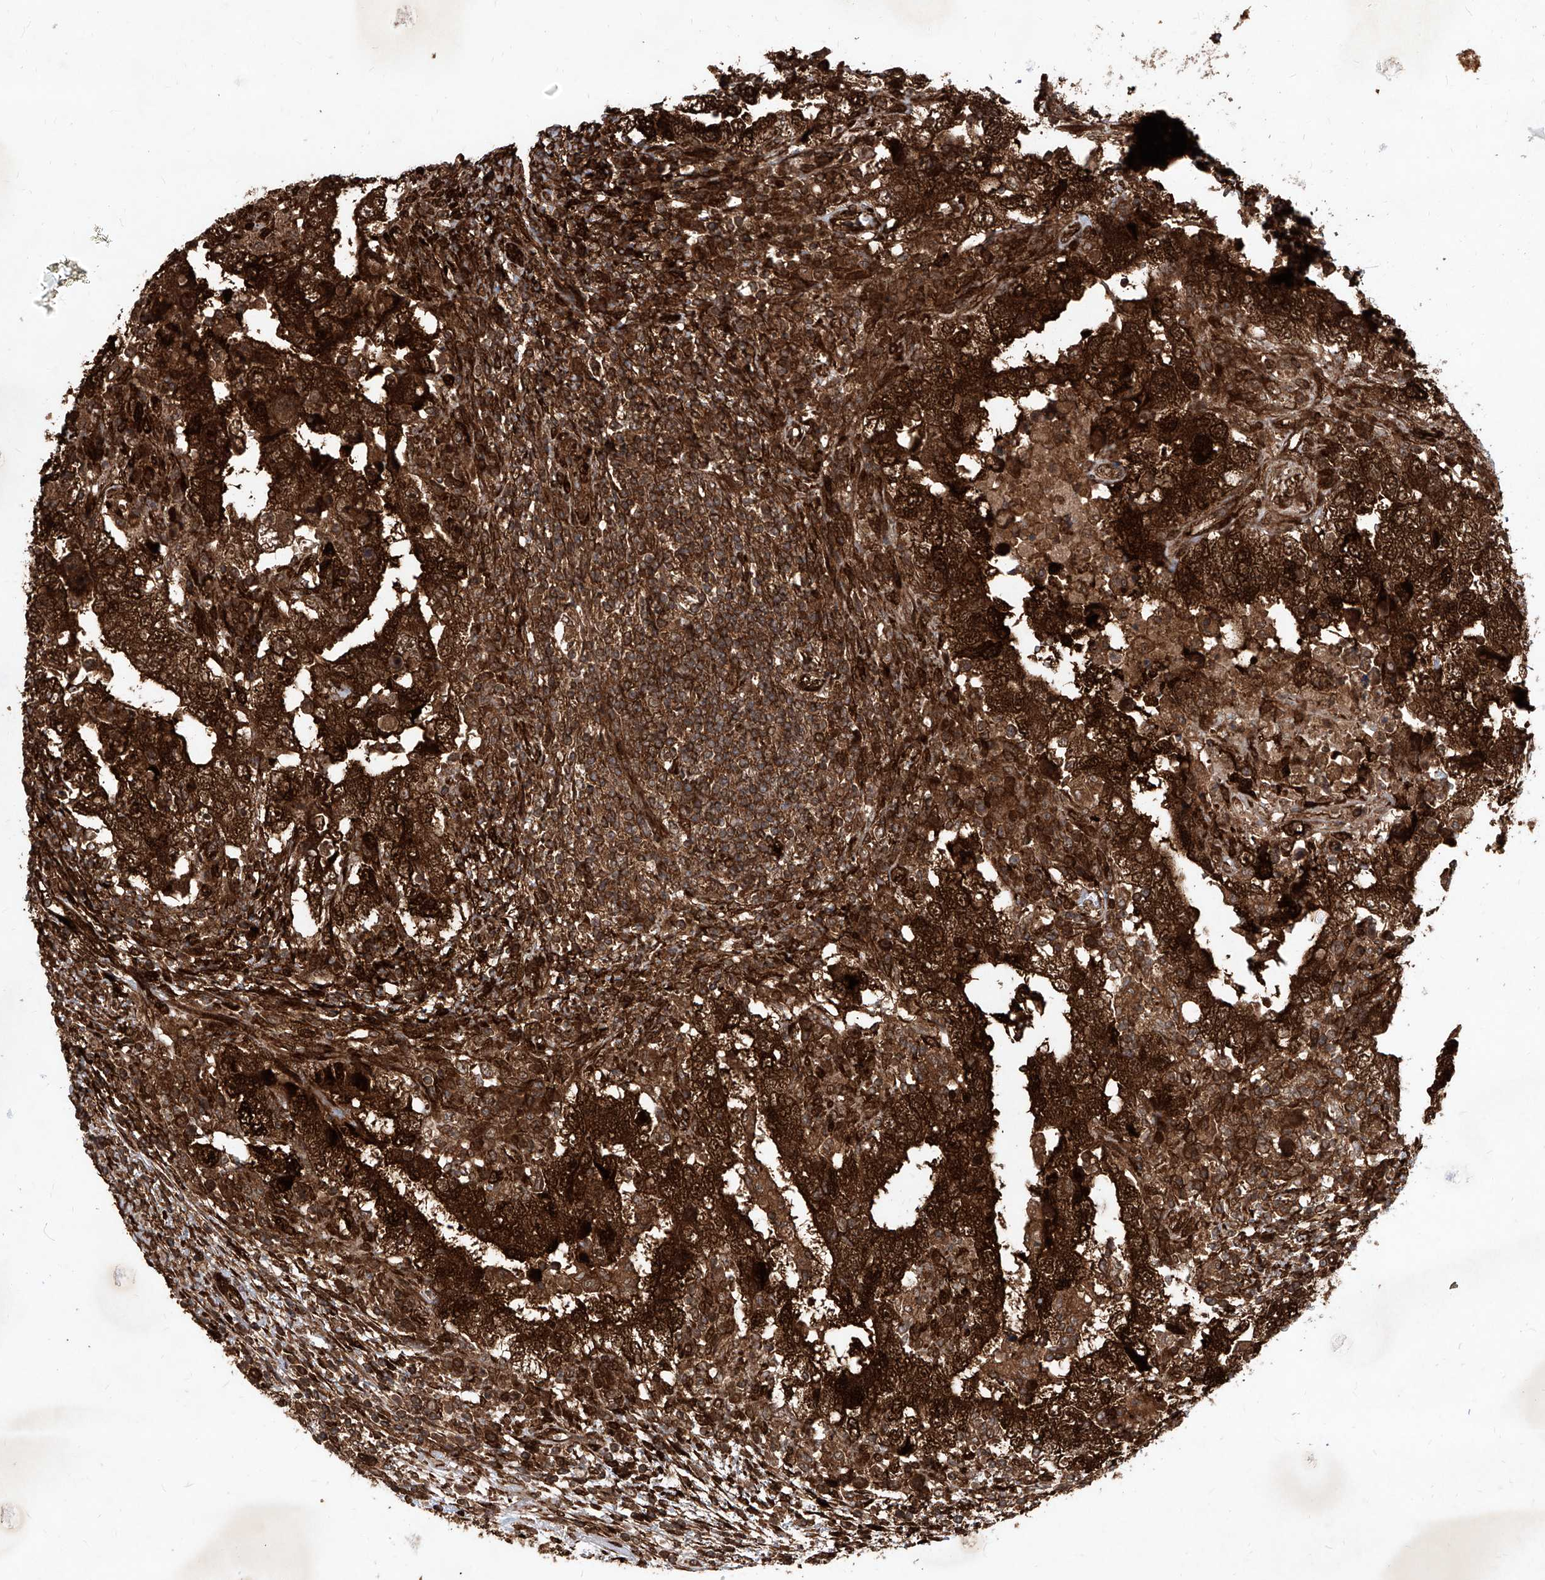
{"staining": {"intensity": "strong", "quantity": ">75%", "location": "cytoplasmic/membranous,nuclear"}, "tissue": "testis cancer", "cell_type": "Tumor cells", "image_type": "cancer", "snomed": [{"axis": "morphology", "description": "Carcinoma, Embryonal, NOS"}, {"axis": "topography", "description": "Testis"}], "caption": "Protein expression by IHC reveals strong cytoplasmic/membranous and nuclear staining in approximately >75% of tumor cells in embryonal carcinoma (testis).", "gene": "MAGED2", "patient": {"sex": "male", "age": 26}}